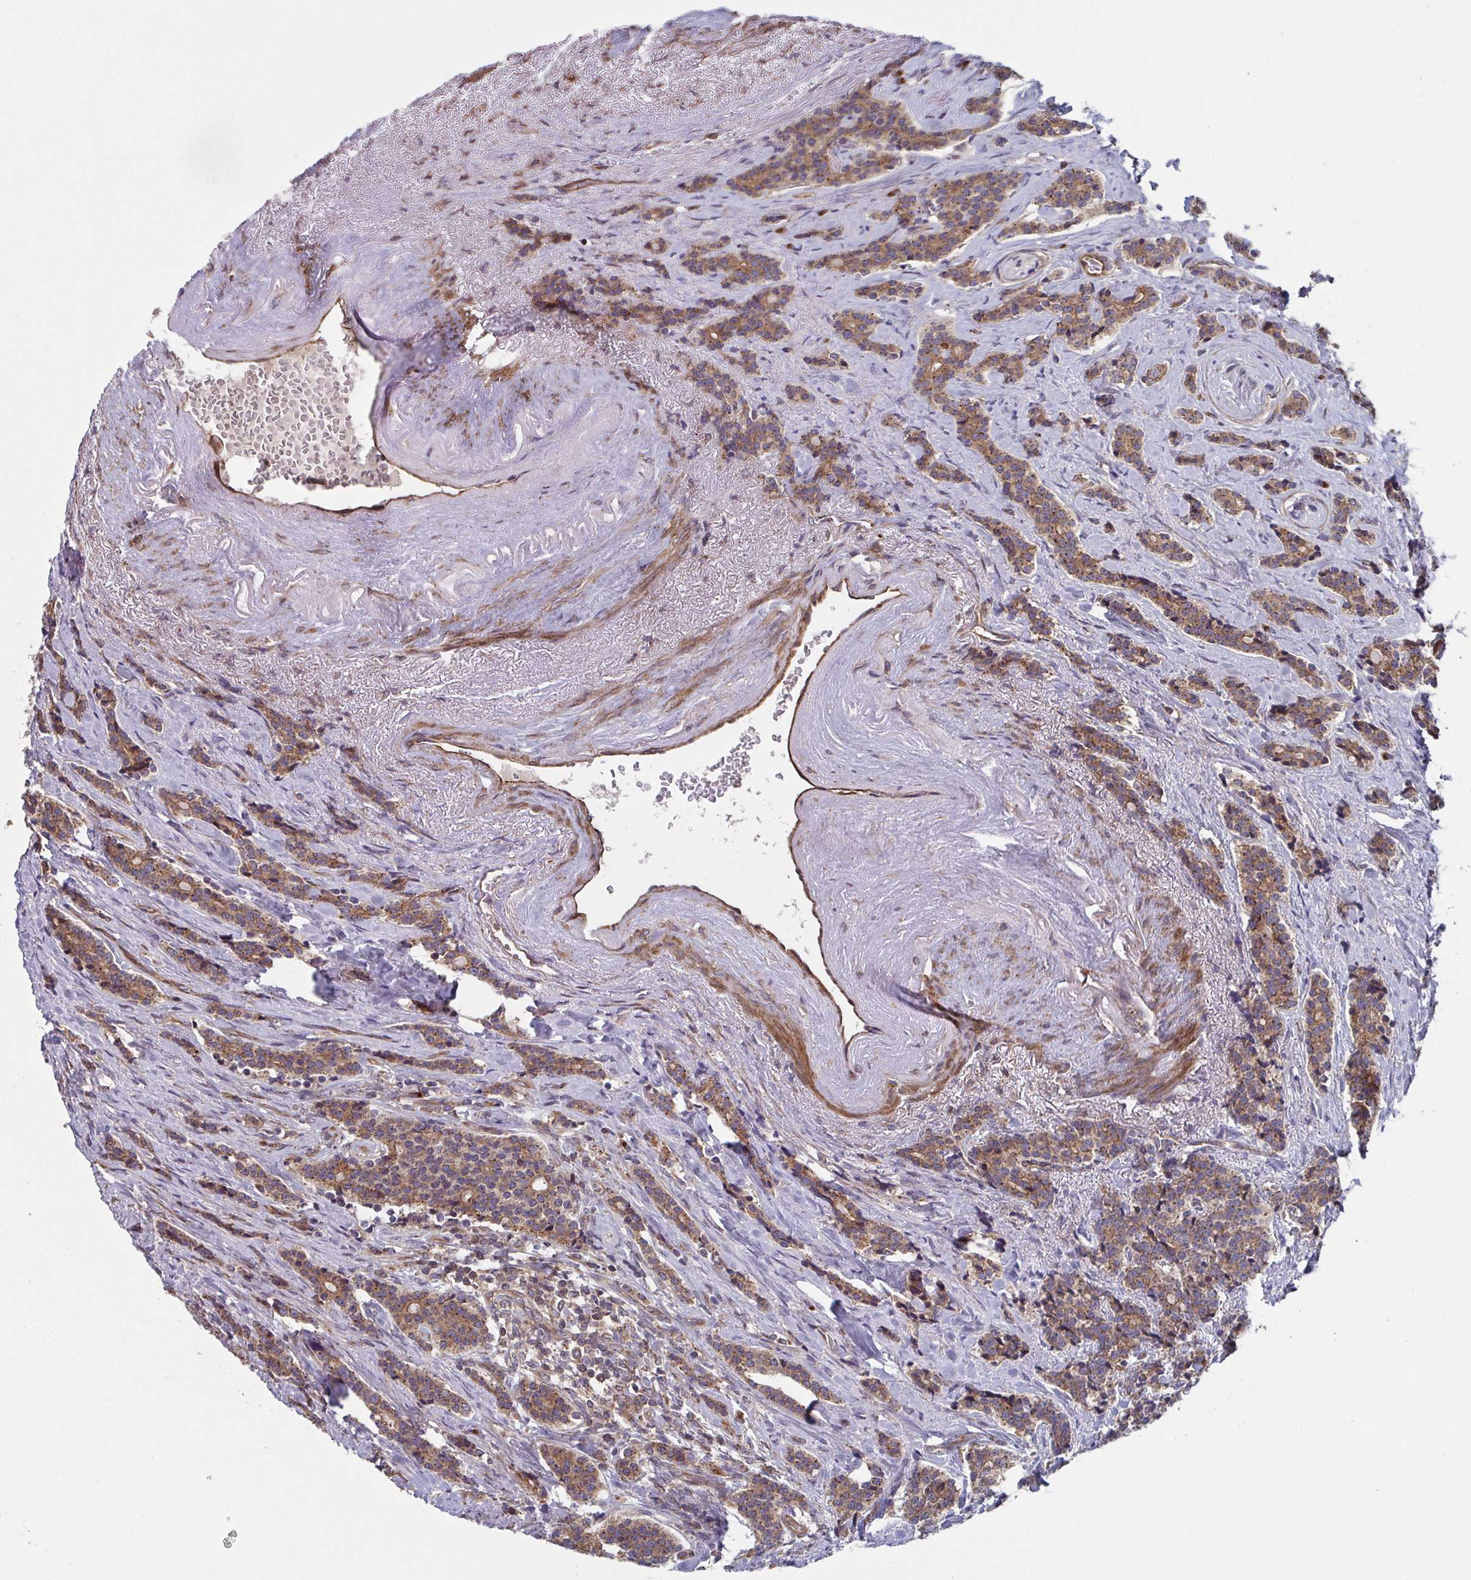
{"staining": {"intensity": "moderate", "quantity": ">75%", "location": "cytoplasmic/membranous"}, "tissue": "carcinoid", "cell_type": "Tumor cells", "image_type": "cancer", "snomed": [{"axis": "morphology", "description": "Carcinoid, malignant, NOS"}, {"axis": "topography", "description": "Small intestine"}], "caption": "A brown stain highlights moderate cytoplasmic/membranous staining of a protein in human malignant carcinoid tumor cells. Using DAB (3,3'-diaminobenzidine) (brown) and hematoxylin (blue) stains, captured at high magnification using brightfield microscopy.", "gene": "COPB1", "patient": {"sex": "female", "age": 73}}